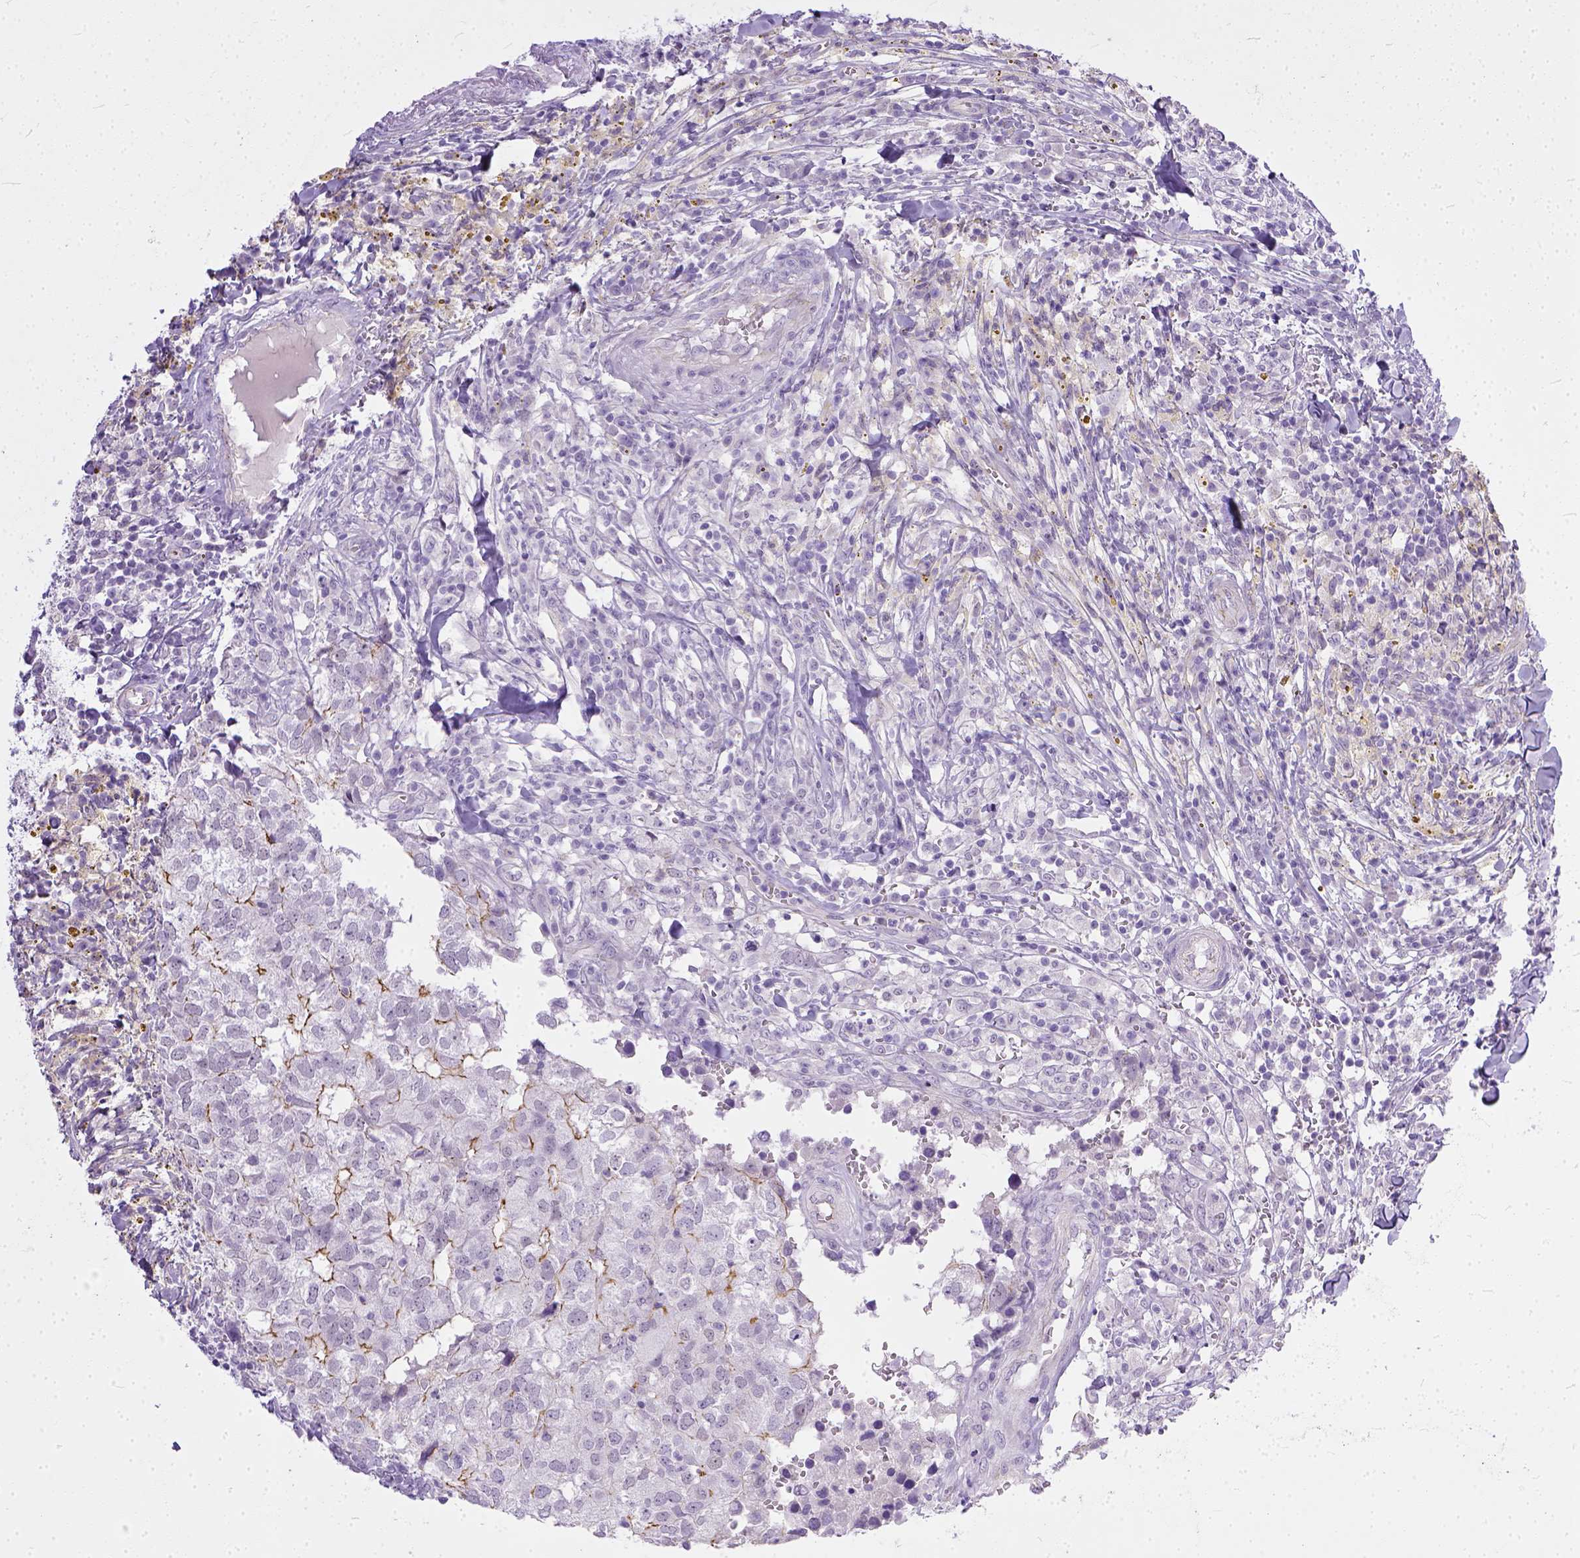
{"staining": {"intensity": "moderate", "quantity": "<25%", "location": "cytoplasmic/membranous"}, "tissue": "breast cancer", "cell_type": "Tumor cells", "image_type": "cancer", "snomed": [{"axis": "morphology", "description": "Duct carcinoma"}, {"axis": "topography", "description": "Breast"}], "caption": "The immunohistochemical stain highlights moderate cytoplasmic/membranous expression in tumor cells of breast intraductal carcinoma tissue.", "gene": "ADGRF1", "patient": {"sex": "female", "age": 30}}